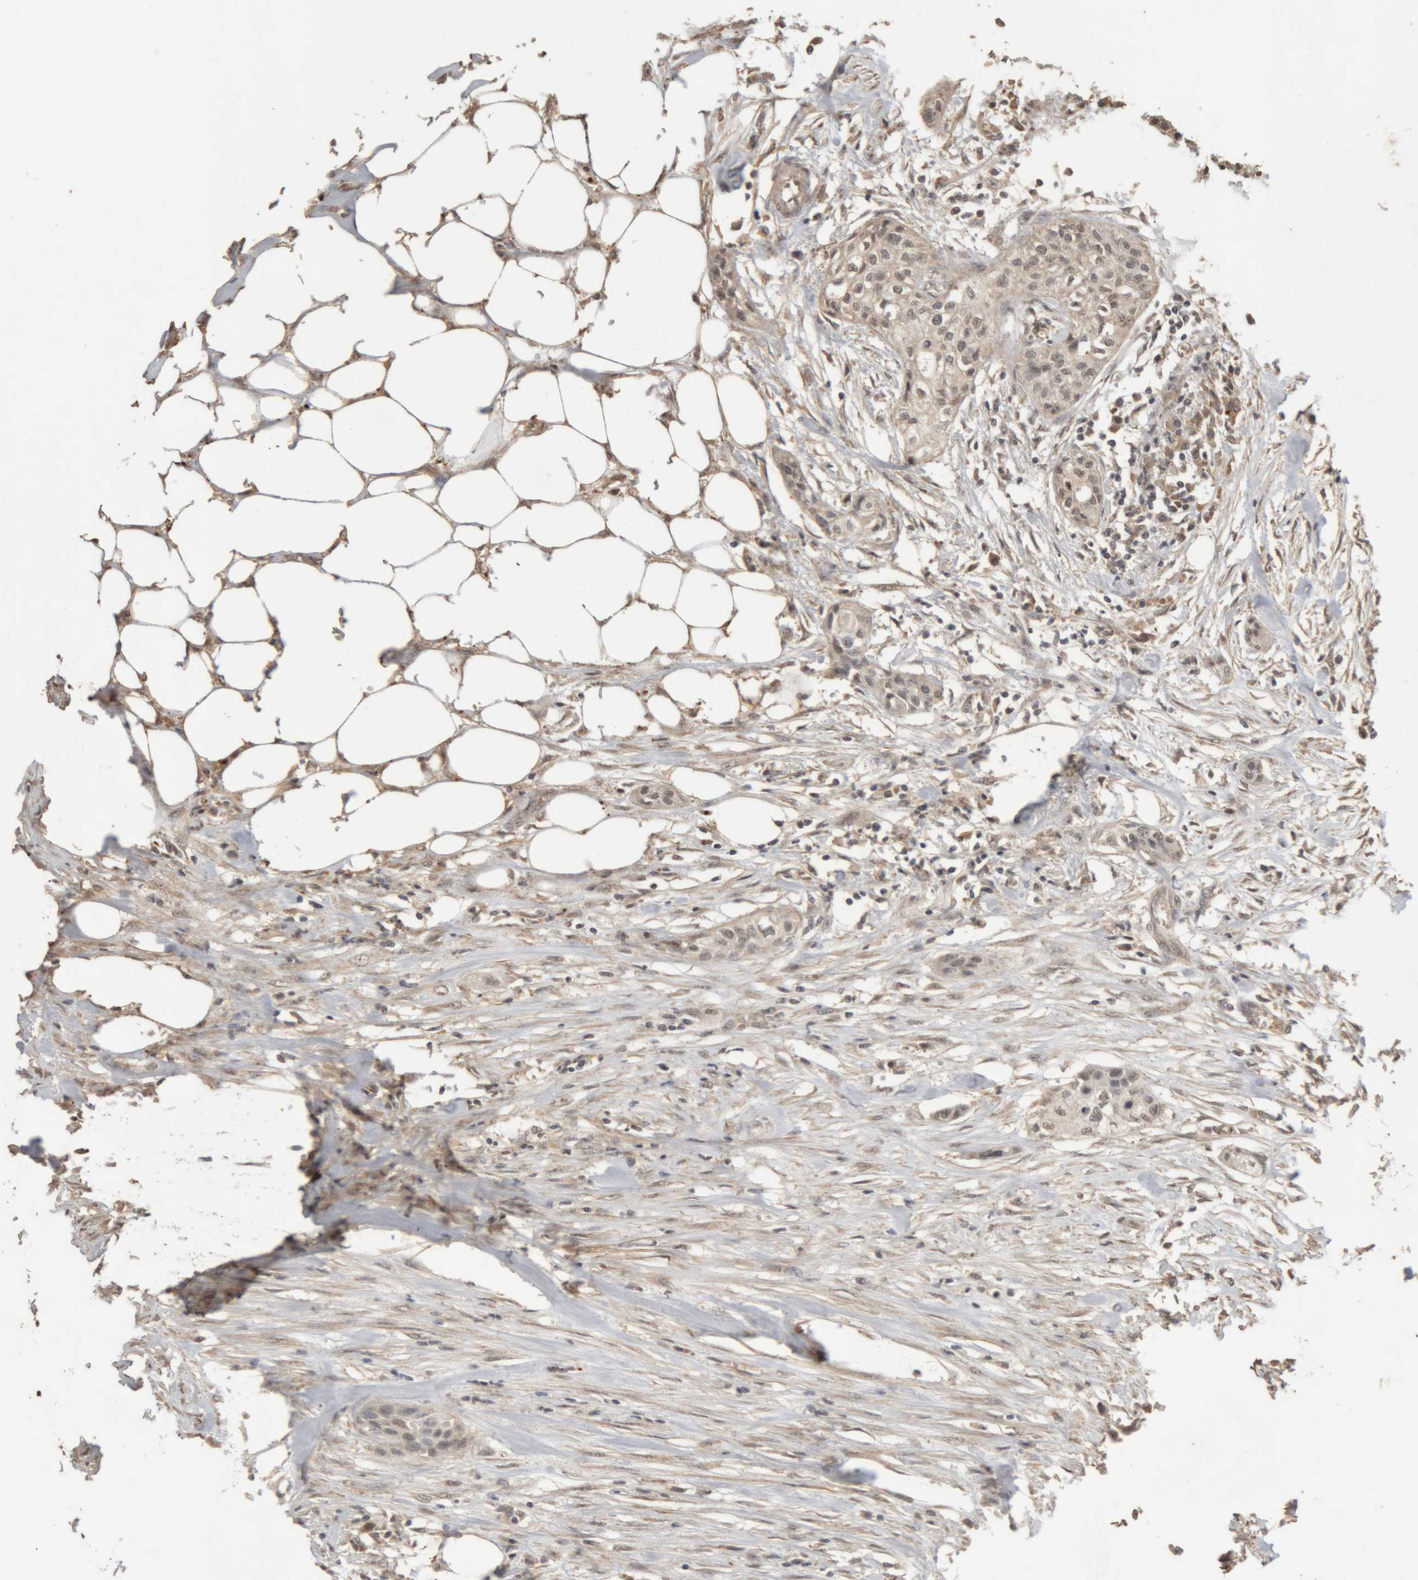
{"staining": {"intensity": "weak", "quantity": "25%-75%", "location": "nuclear"}, "tissue": "urothelial cancer", "cell_type": "Tumor cells", "image_type": "cancer", "snomed": [{"axis": "morphology", "description": "Urothelial carcinoma, High grade"}, {"axis": "topography", "description": "Urinary bladder"}], "caption": "Immunohistochemistry (IHC) (DAB) staining of urothelial cancer shows weak nuclear protein positivity in about 25%-75% of tumor cells.", "gene": "KEAP1", "patient": {"sex": "male", "age": 74}}